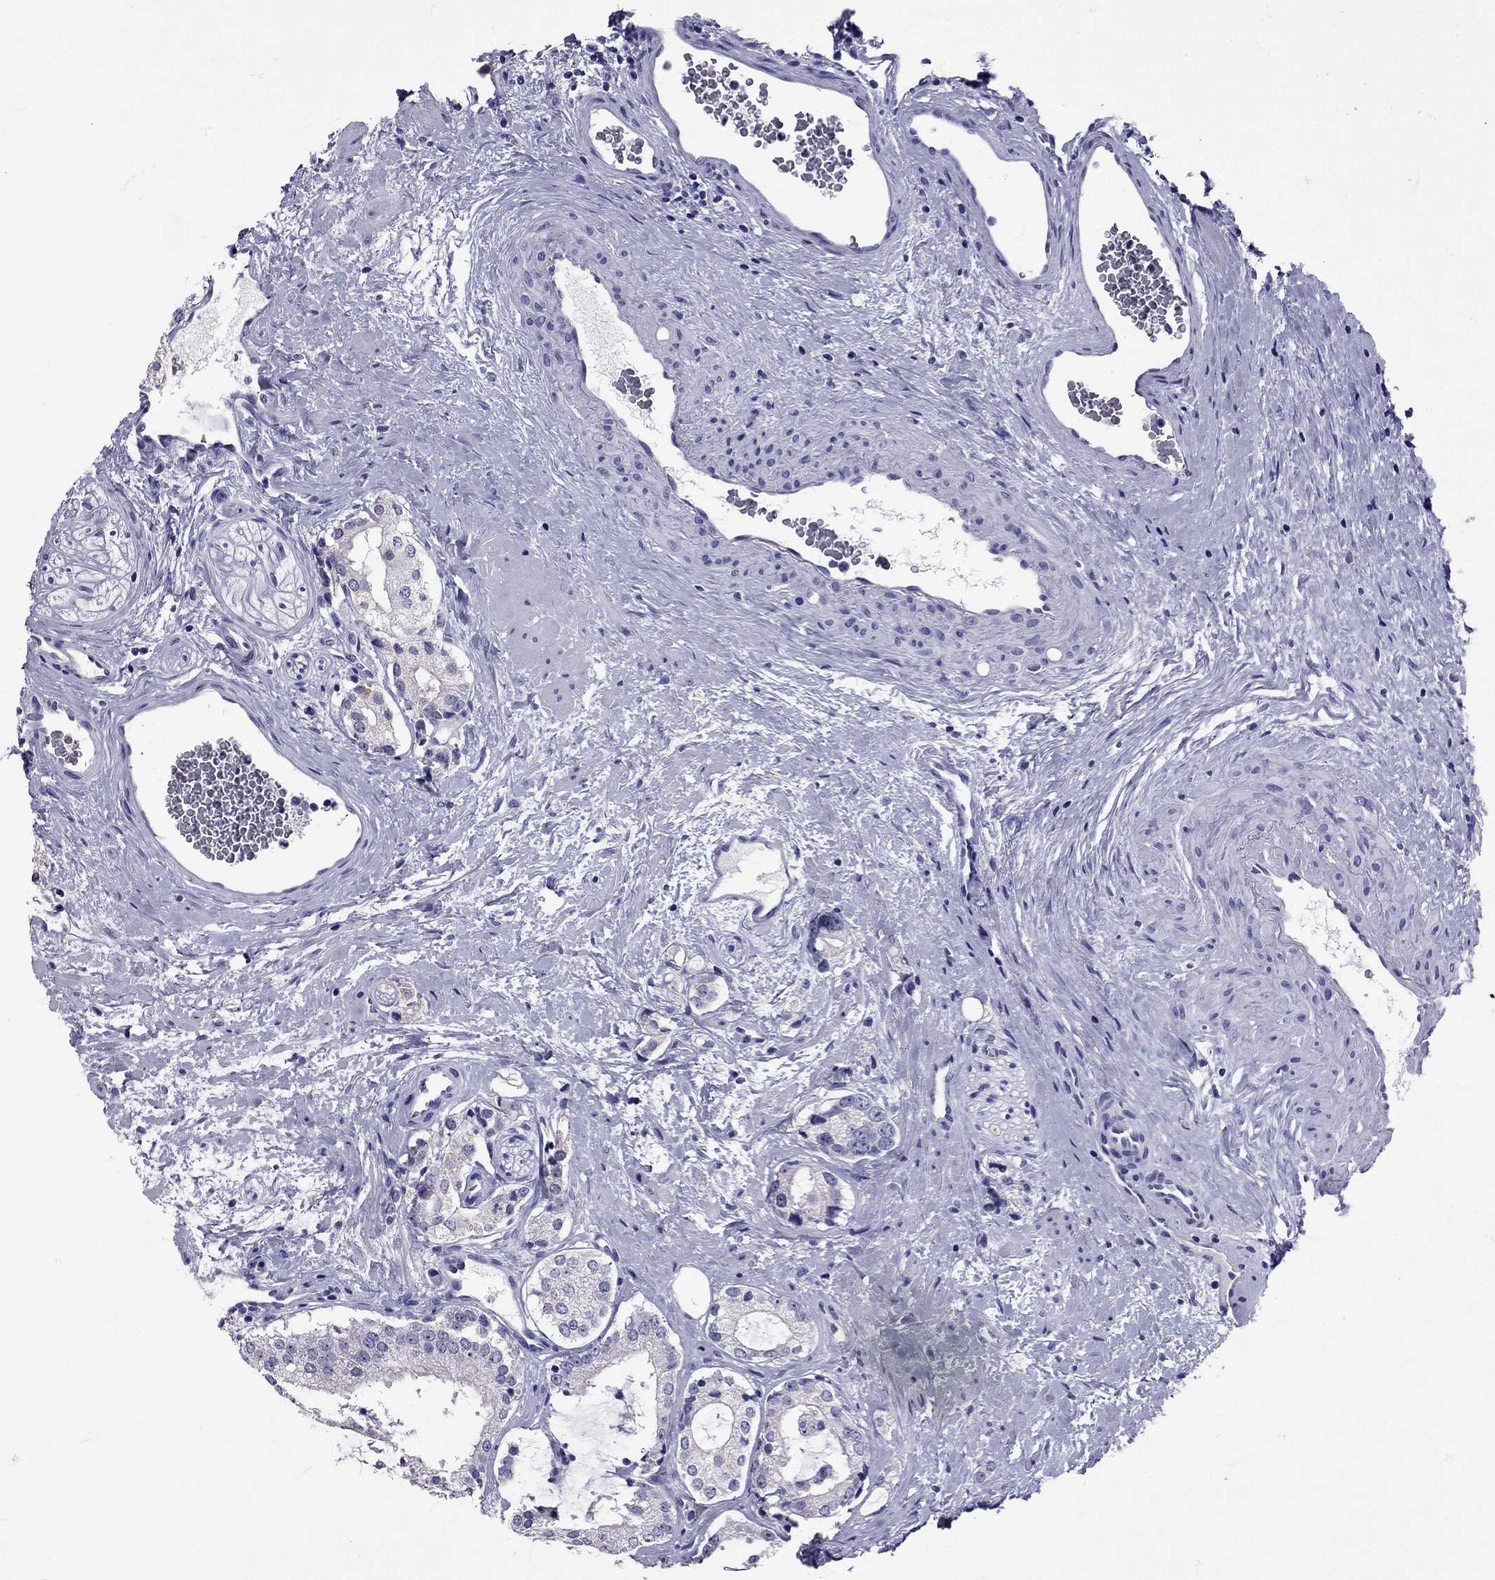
{"staining": {"intensity": "negative", "quantity": "none", "location": "none"}, "tissue": "prostate cancer", "cell_type": "Tumor cells", "image_type": "cancer", "snomed": [{"axis": "morphology", "description": "Adenocarcinoma, NOS"}, {"axis": "topography", "description": "Prostate"}], "caption": "Human prostate adenocarcinoma stained for a protein using IHC exhibits no positivity in tumor cells.", "gene": "TBR1", "patient": {"sex": "male", "age": 66}}